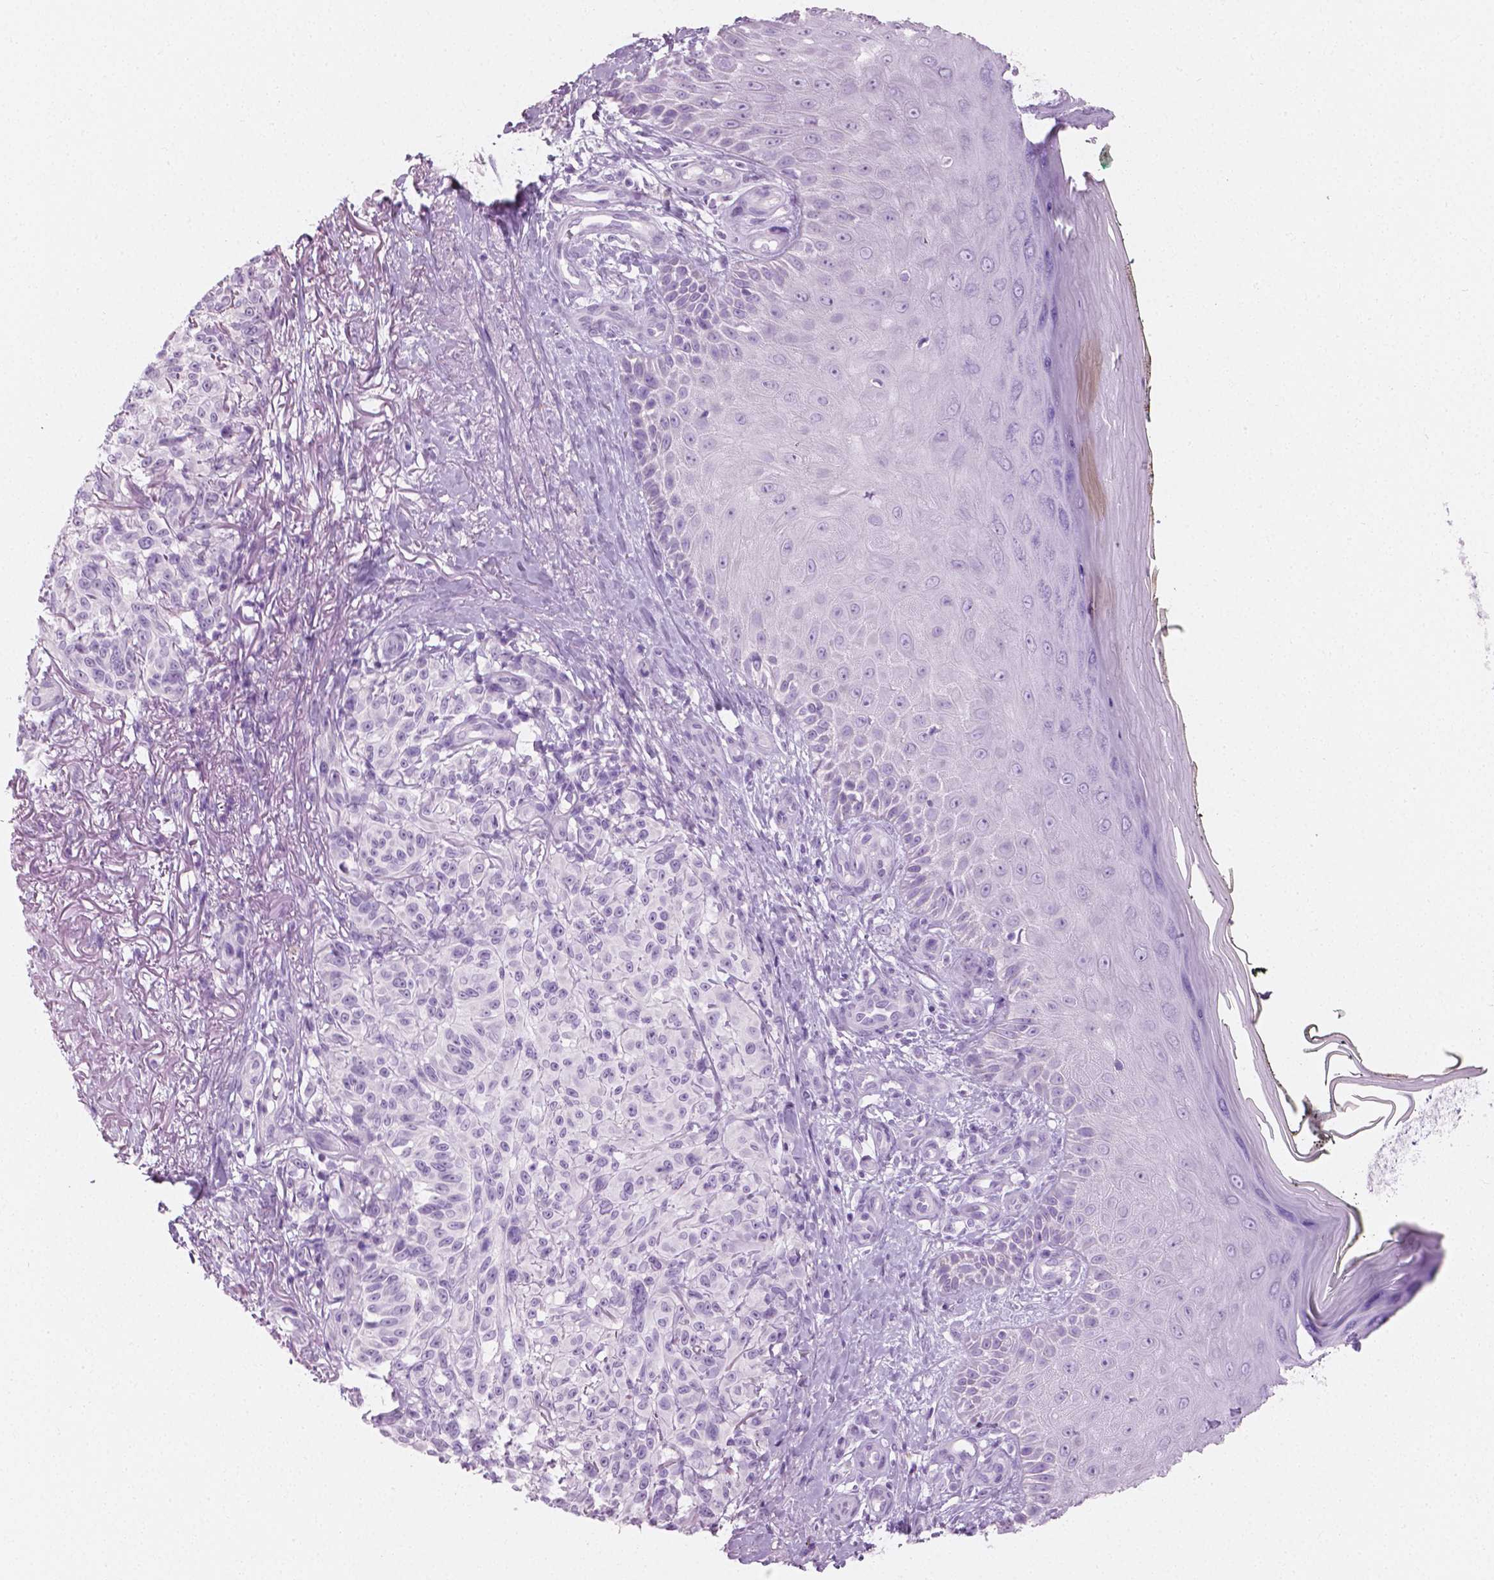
{"staining": {"intensity": "negative", "quantity": "none", "location": "none"}, "tissue": "melanoma", "cell_type": "Tumor cells", "image_type": "cancer", "snomed": [{"axis": "morphology", "description": "Malignant melanoma, NOS"}, {"axis": "topography", "description": "Skin"}], "caption": "Photomicrograph shows no significant protein expression in tumor cells of malignant melanoma.", "gene": "PLIN4", "patient": {"sex": "female", "age": 85}}